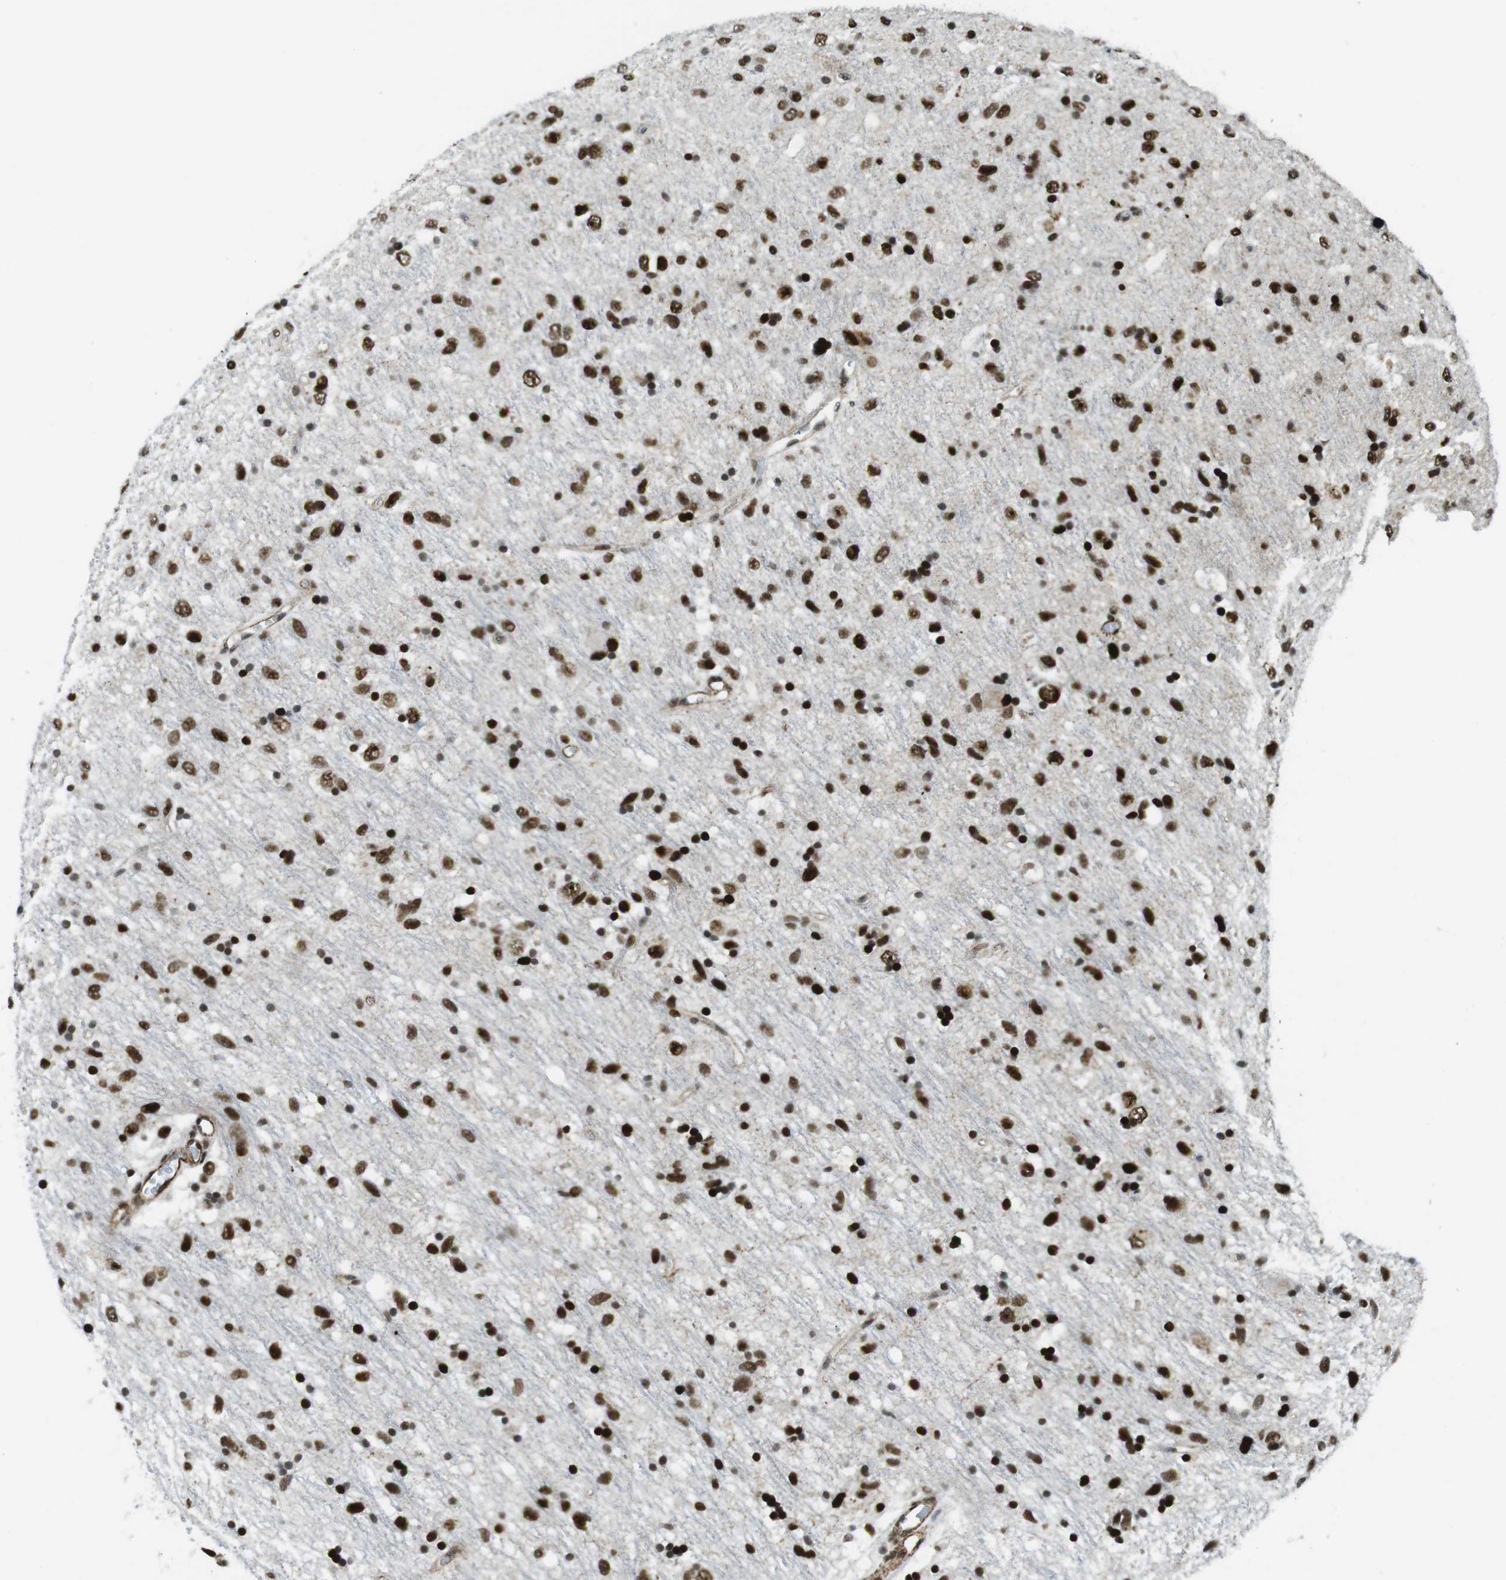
{"staining": {"intensity": "strong", "quantity": ">75%", "location": "nuclear"}, "tissue": "glioma", "cell_type": "Tumor cells", "image_type": "cancer", "snomed": [{"axis": "morphology", "description": "Glioma, malignant, Low grade"}, {"axis": "topography", "description": "Brain"}], "caption": "IHC of malignant glioma (low-grade) exhibits high levels of strong nuclear staining in about >75% of tumor cells.", "gene": "ARID1A", "patient": {"sex": "male", "age": 77}}